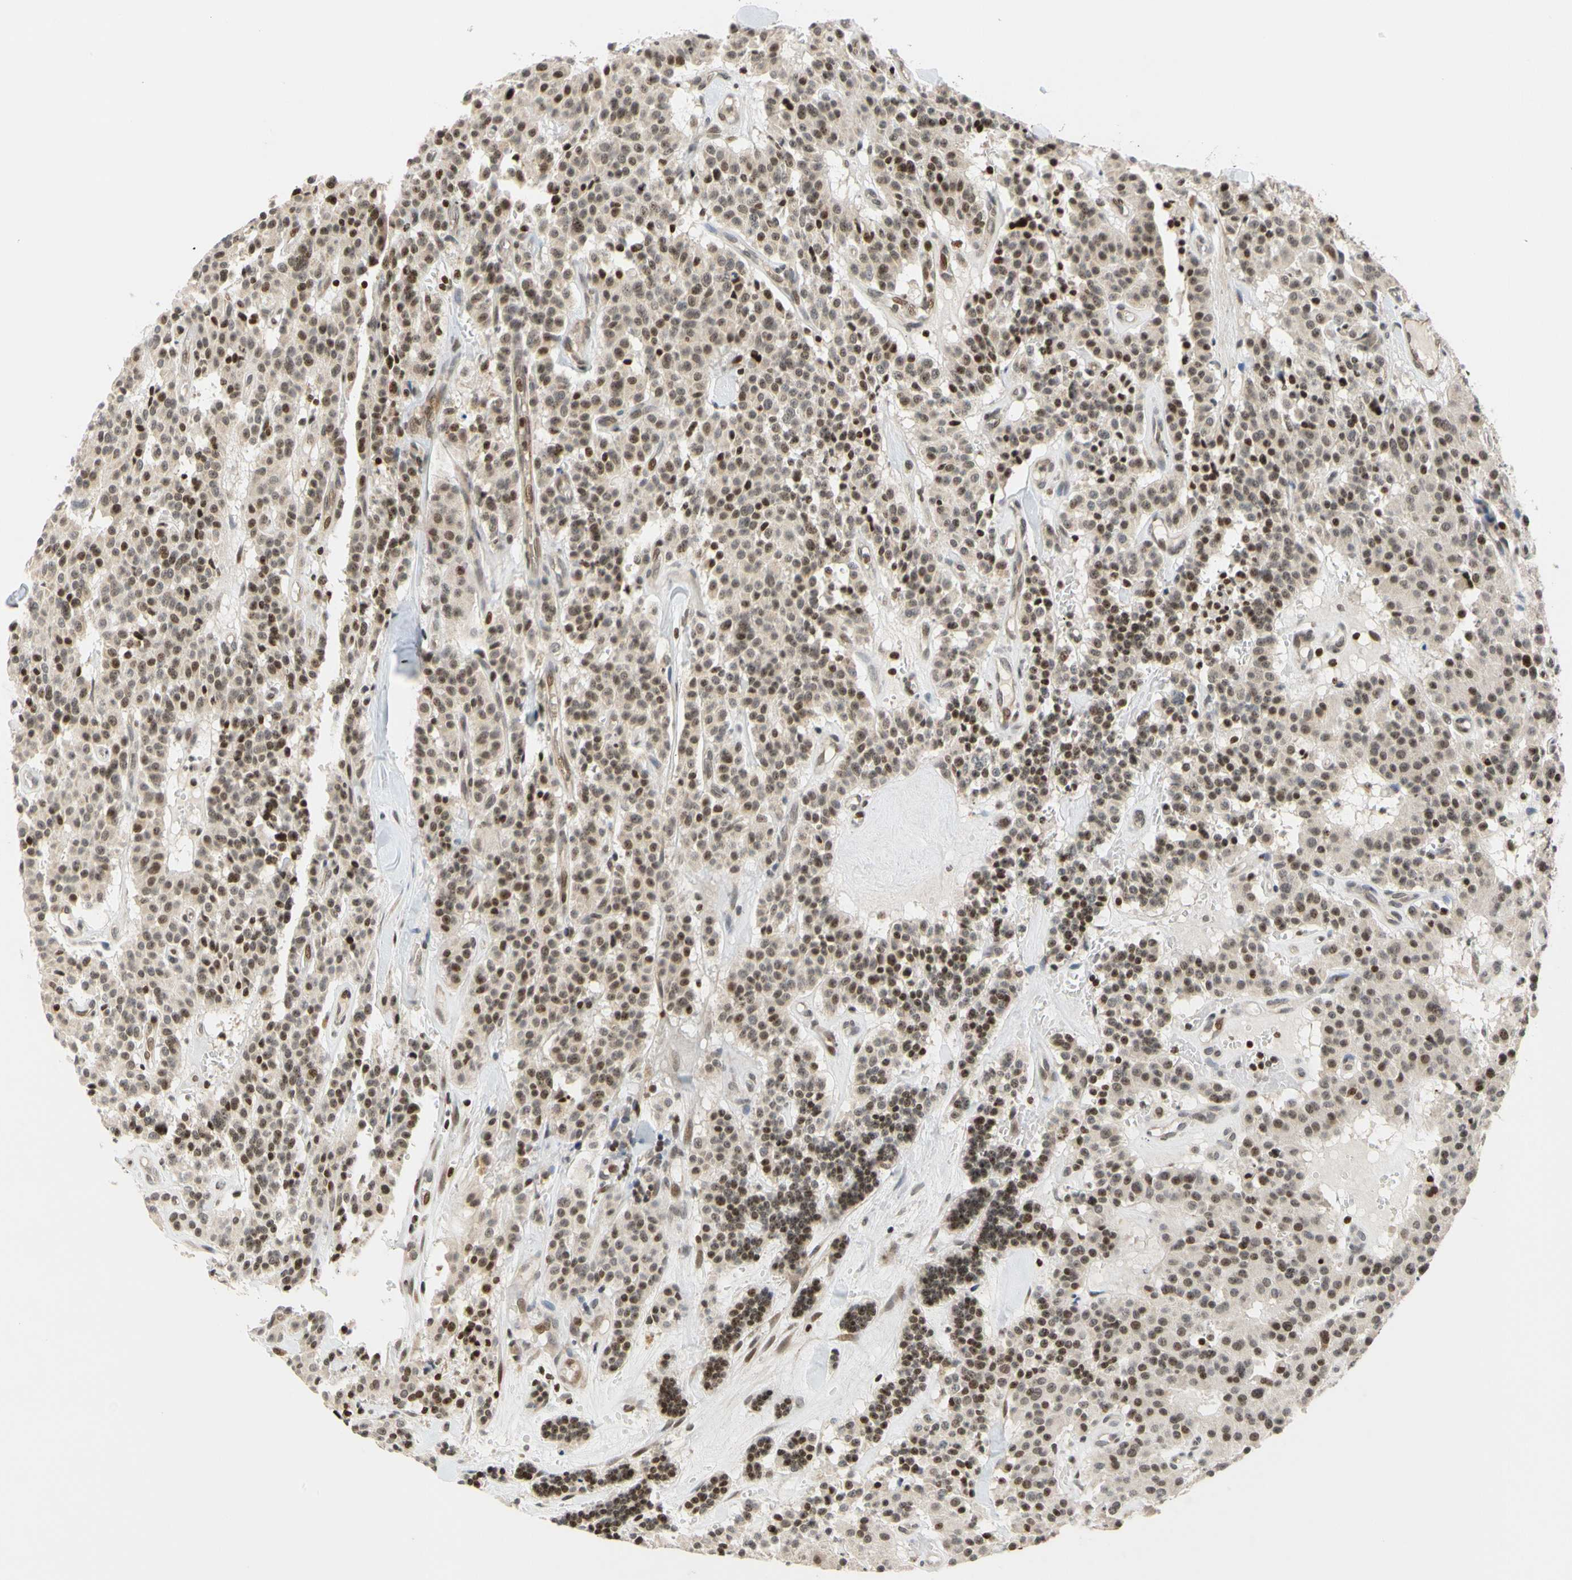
{"staining": {"intensity": "moderate", "quantity": "25%-75%", "location": "nuclear"}, "tissue": "carcinoid", "cell_type": "Tumor cells", "image_type": "cancer", "snomed": [{"axis": "morphology", "description": "Carcinoid, malignant, NOS"}, {"axis": "topography", "description": "Lung"}], "caption": "A histopathology image showing moderate nuclear expression in about 25%-75% of tumor cells in malignant carcinoid, as visualized by brown immunohistochemical staining.", "gene": "CDK7", "patient": {"sex": "male", "age": 30}}